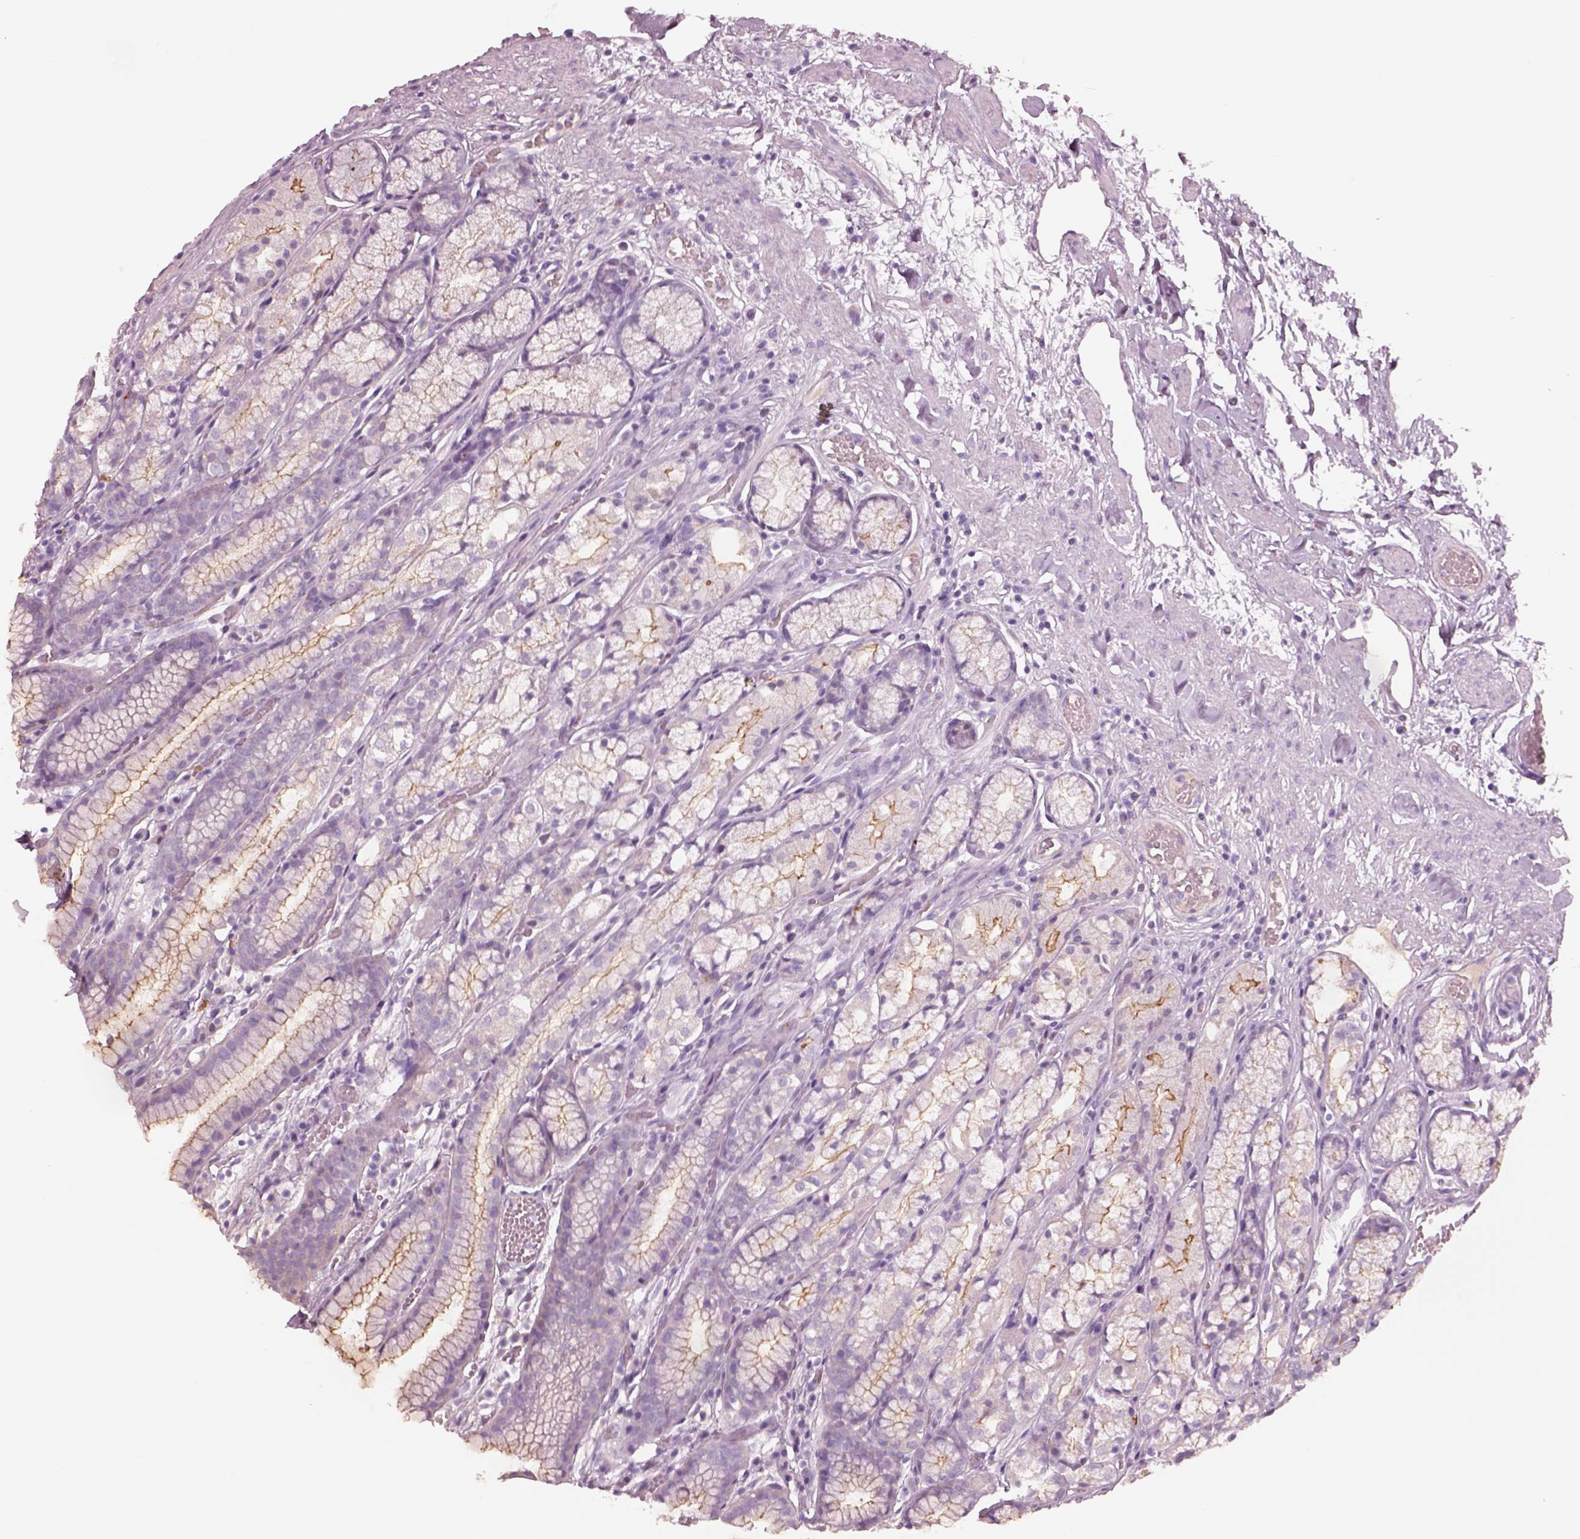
{"staining": {"intensity": "negative", "quantity": "none", "location": "none"}, "tissue": "stomach", "cell_type": "Glandular cells", "image_type": "normal", "snomed": [{"axis": "morphology", "description": "Normal tissue, NOS"}, {"axis": "topography", "description": "Stomach"}], "caption": "Protein analysis of normal stomach displays no significant expression in glandular cells.", "gene": "IGLL1", "patient": {"sex": "male", "age": 70}}